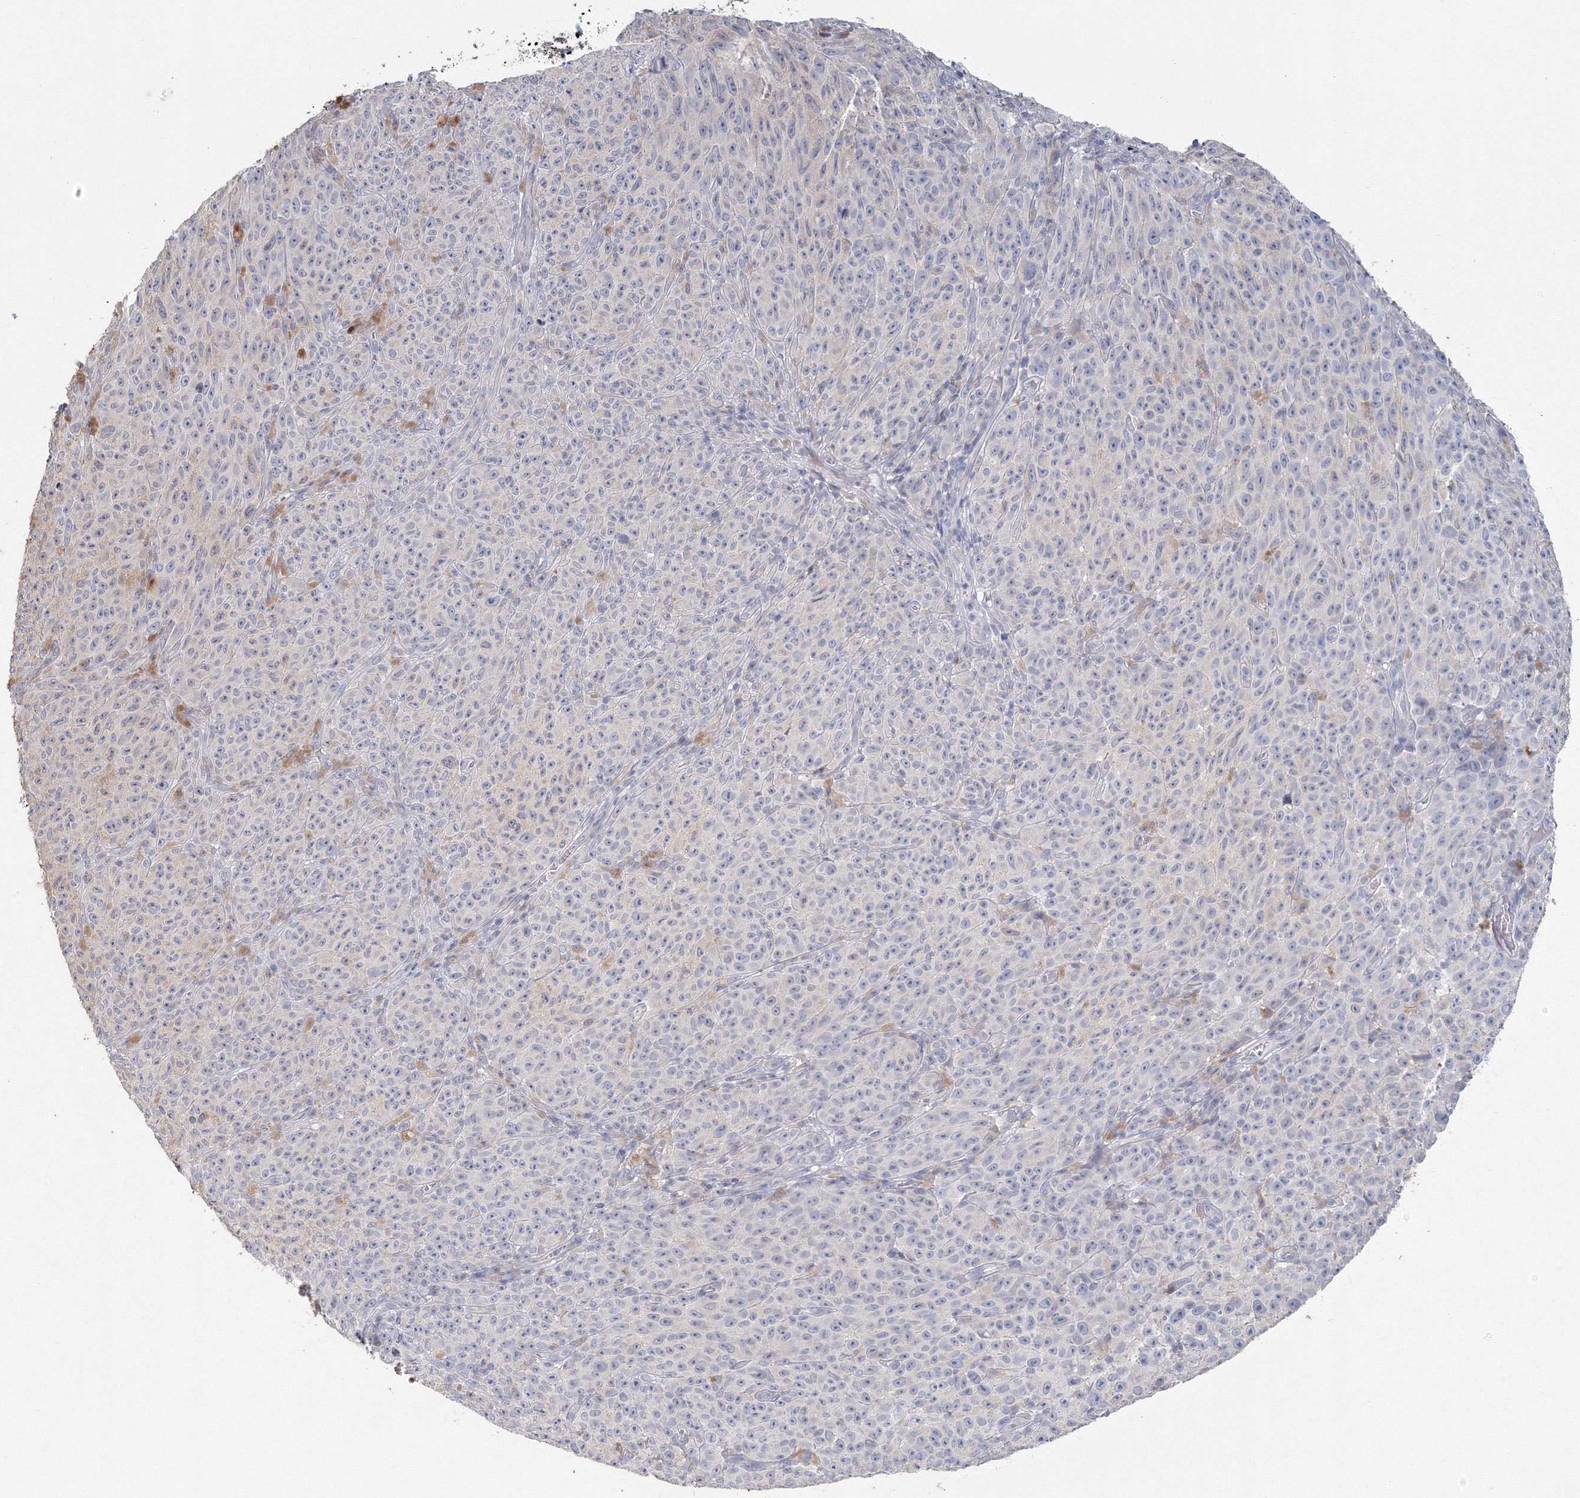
{"staining": {"intensity": "negative", "quantity": "none", "location": "none"}, "tissue": "melanoma", "cell_type": "Tumor cells", "image_type": "cancer", "snomed": [{"axis": "morphology", "description": "Malignant melanoma, NOS"}, {"axis": "topography", "description": "Skin"}], "caption": "Tumor cells are negative for brown protein staining in melanoma.", "gene": "TACC2", "patient": {"sex": "female", "age": 82}}